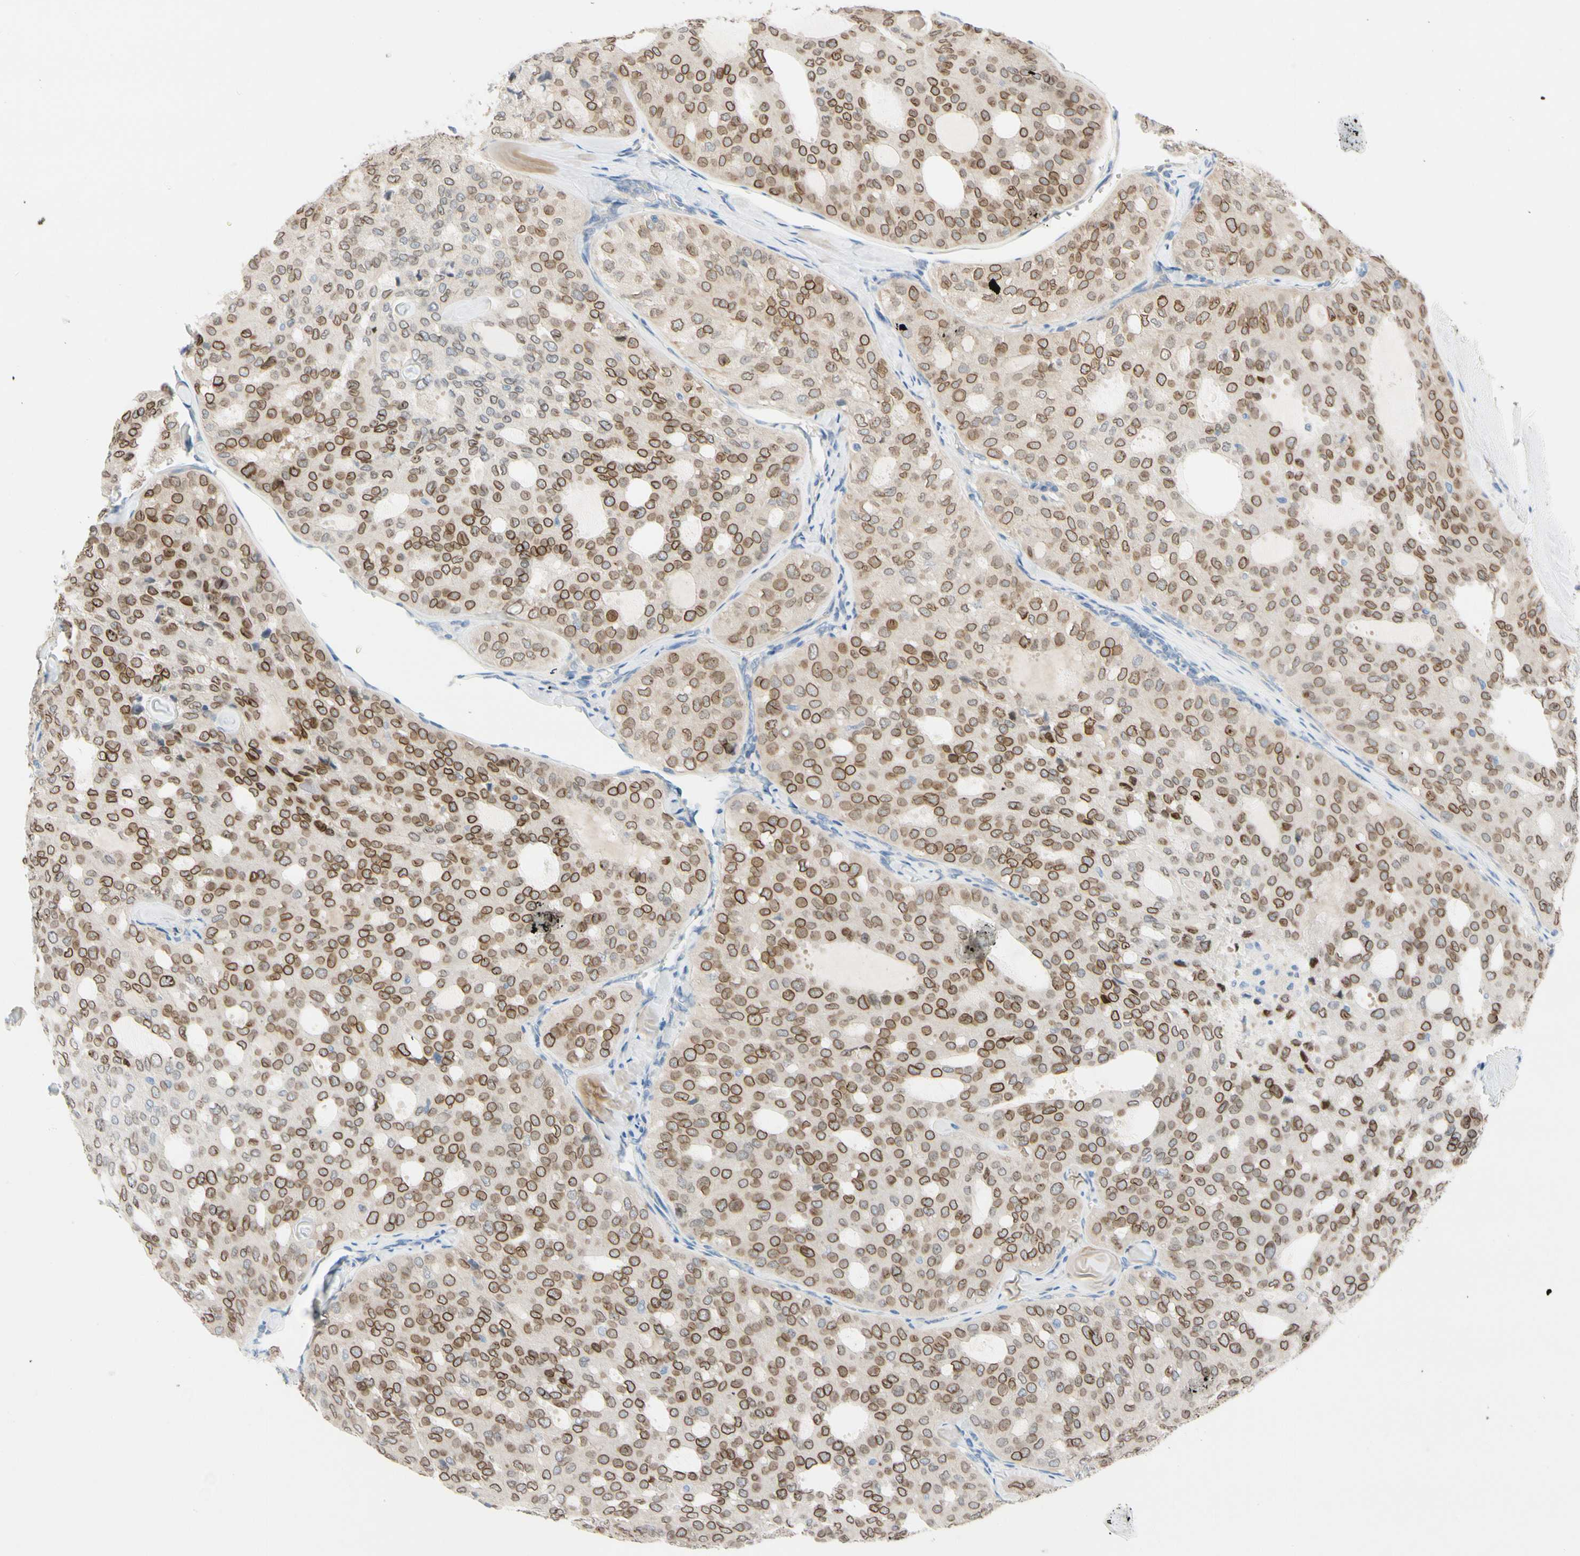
{"staining": {"intensity": "moderate", "quantity": ">75%", "location": "cytoplasmic/membranous,nuclear"}, "tissue": "thyroid cancer", "cell_type": "Tumor cells", "image_type": "cancer", "snomed": [{"axis": "morphology", "description": "Follicular adenoma carcinoma, NOS"}, {"axis": "topography", "description": "Thyroid gland"}], "caption": "An immunohistochemistry image of tumor tissue is shown. Protein staining in brown shows moderate cytoplasmic/membranous and nuclear positivity in thyroid follicular adenoma carcinoma within tumor cells. Immunohistochemistry stains the protein of interest in brown and the nuclei are stained blue.", "gene": "ZNF132", "patient": {"sex": "male", "age": 75}}